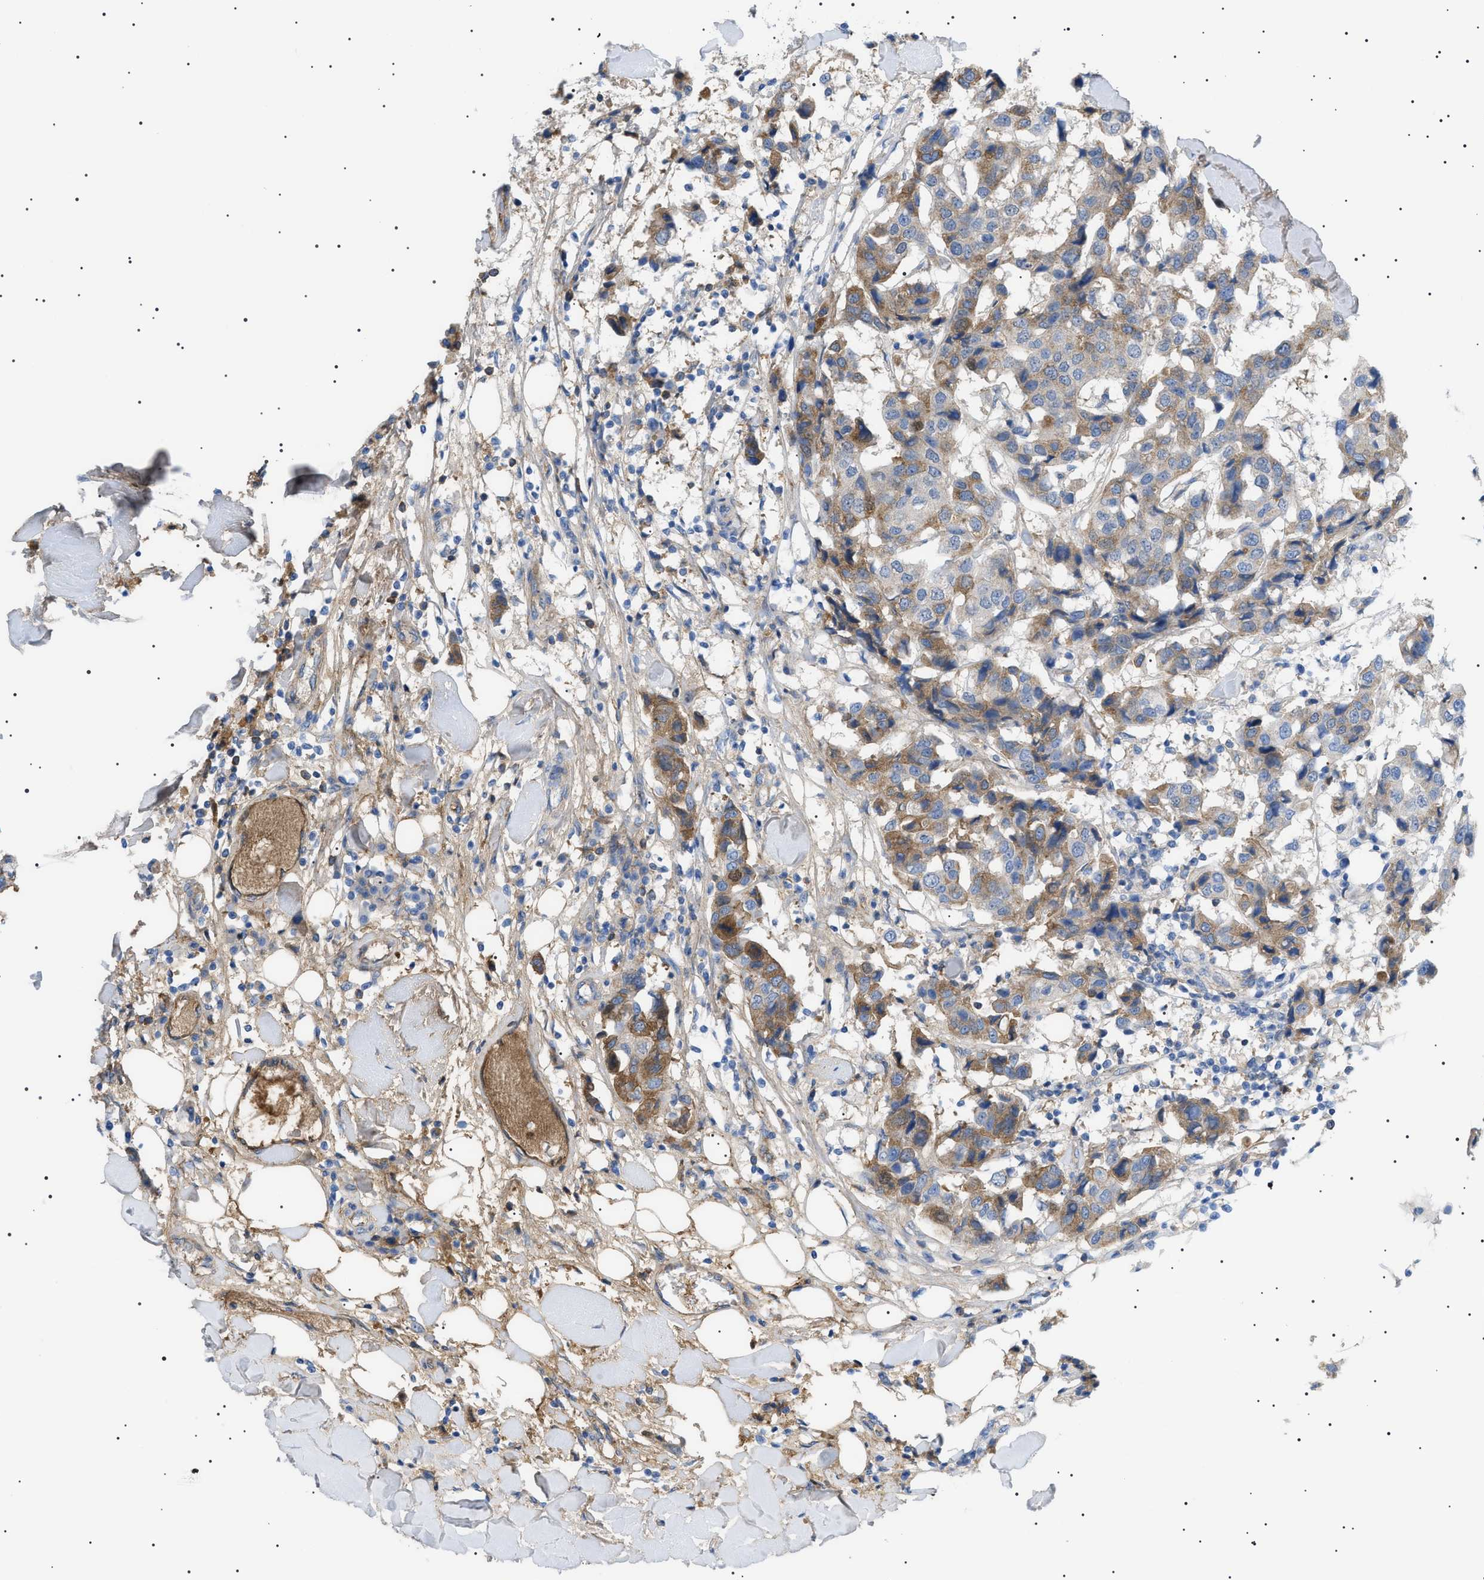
{"staining": {"intensity": "weak", "quantity": "25%-75%", "location": "cytoplasmic/membranous"}, "tissue": "breast cancer", "cell_type": "Tumor cells", "image_type": "cancer", "snomed": [{"axis": "morphology", "description": "Duct carcinoma"}, {"axis": "topography", "description": "Breast"}], "caption": "High-magnification brightfield microscopy of breast cancer (infiltrating ductal carcinoma) stained with DAB (3,3'-diaminobenzidine) (brown) and counterstained with hematoxylin (blue). tumor cells exhibit weak cytoplasmic/membranous staining is seen in approximately25%-75% of cells.", "gene": "LPA", "patient": {"sex": "female", "age": 80}}